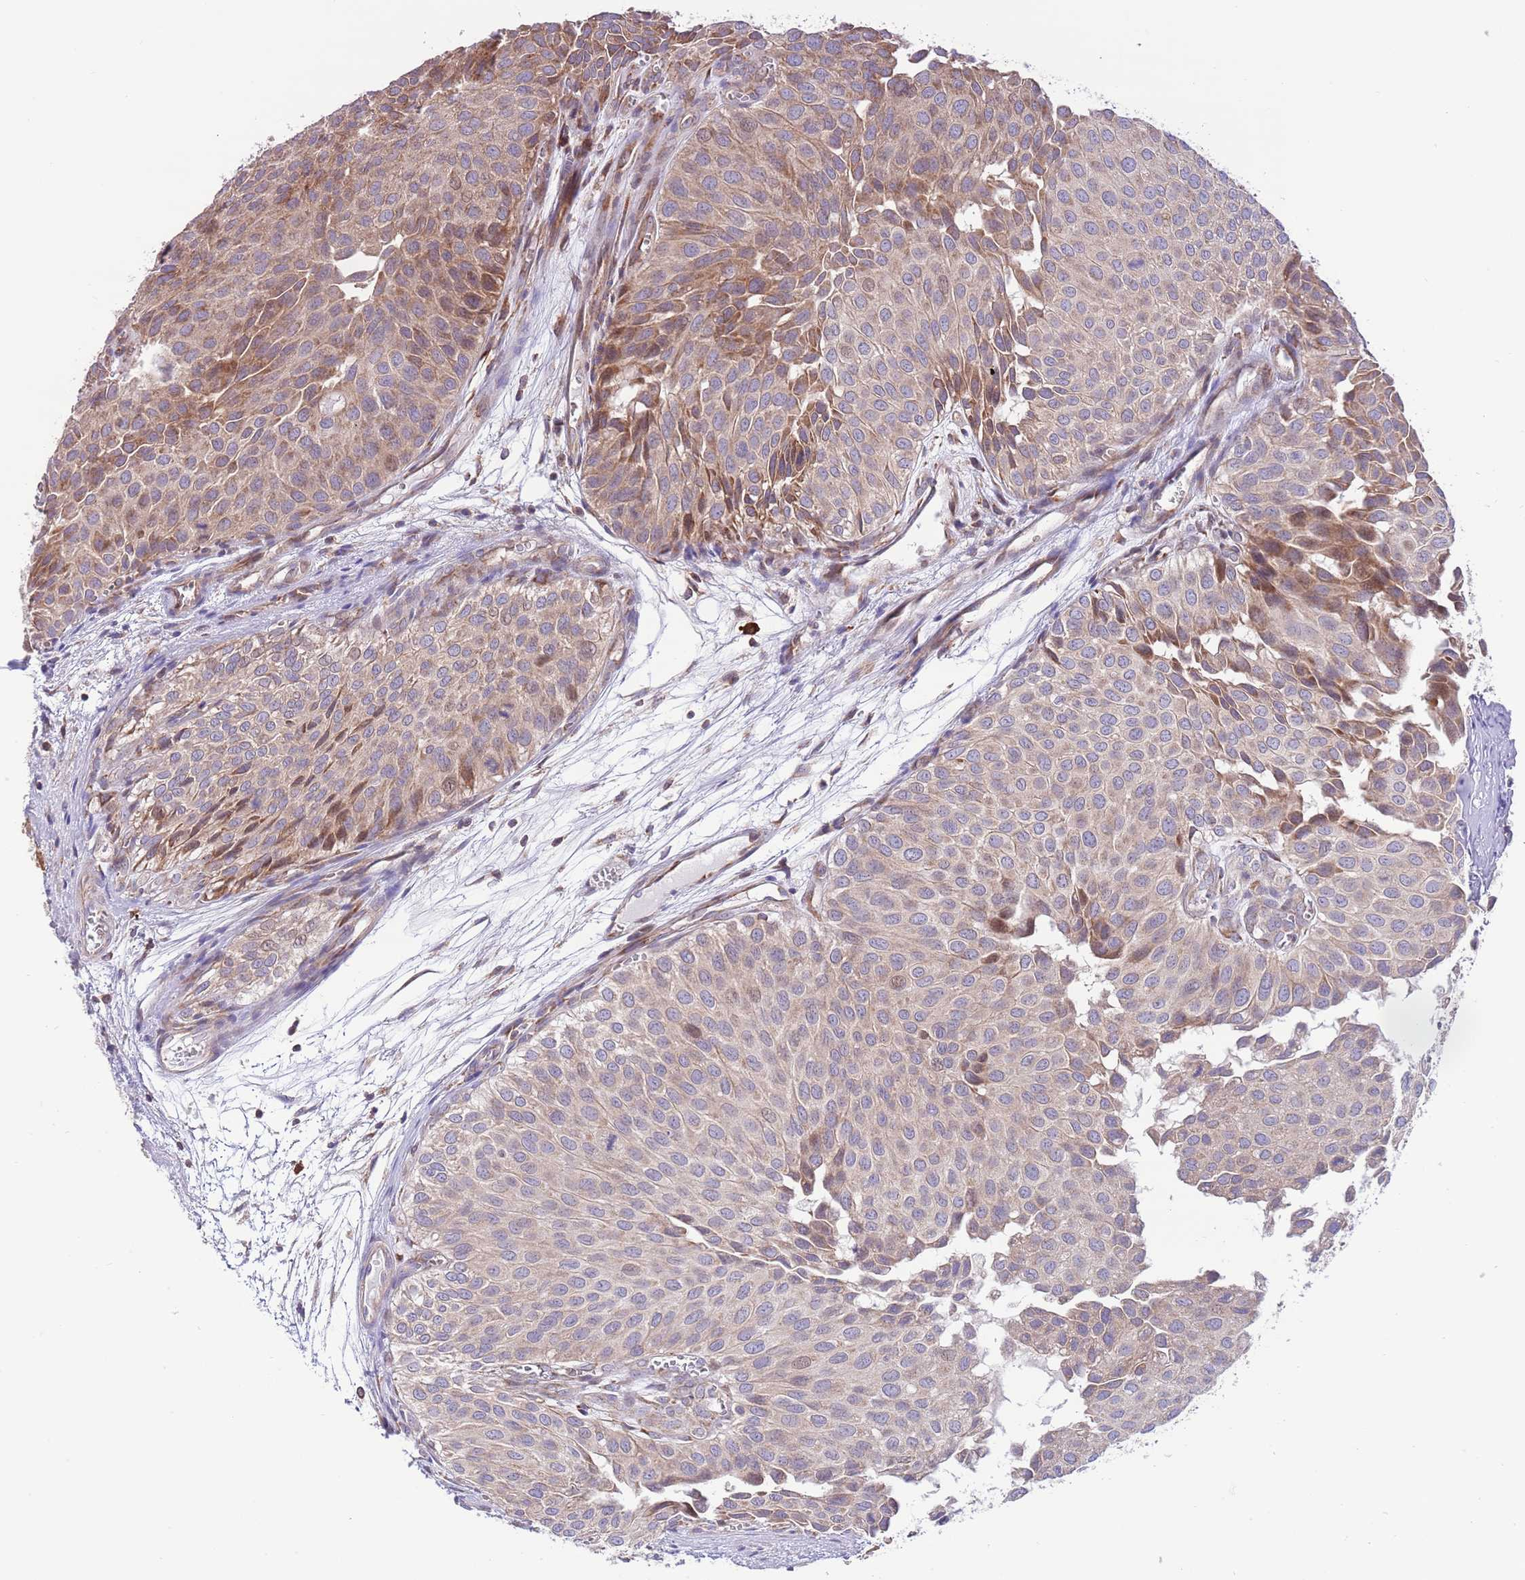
{"staining": {"intensity": "weak", "quantity": ">75%", "location": "cytoplasmic/membranous"}, "tissue": "urothelial cancer", "cell_type": "Tumor cells", "image_type": "cancer", "snomed": [{"axis": "morphology", "description": "Urothelial carcinoma, Low grade"}, {"axis": "topography", "description": "Urinary bladder"}], "caption": "High-magnification brightfield microscopy of urothelial cancer stained with DAB (brown) and counterstained with hematoxylin (blue). tumor cells exhibit weak cytoplasmic/membranous positivity is present in about>75% of cells.", "gene": "DAND5", "patient": {"sex": "male", "age": 88}}